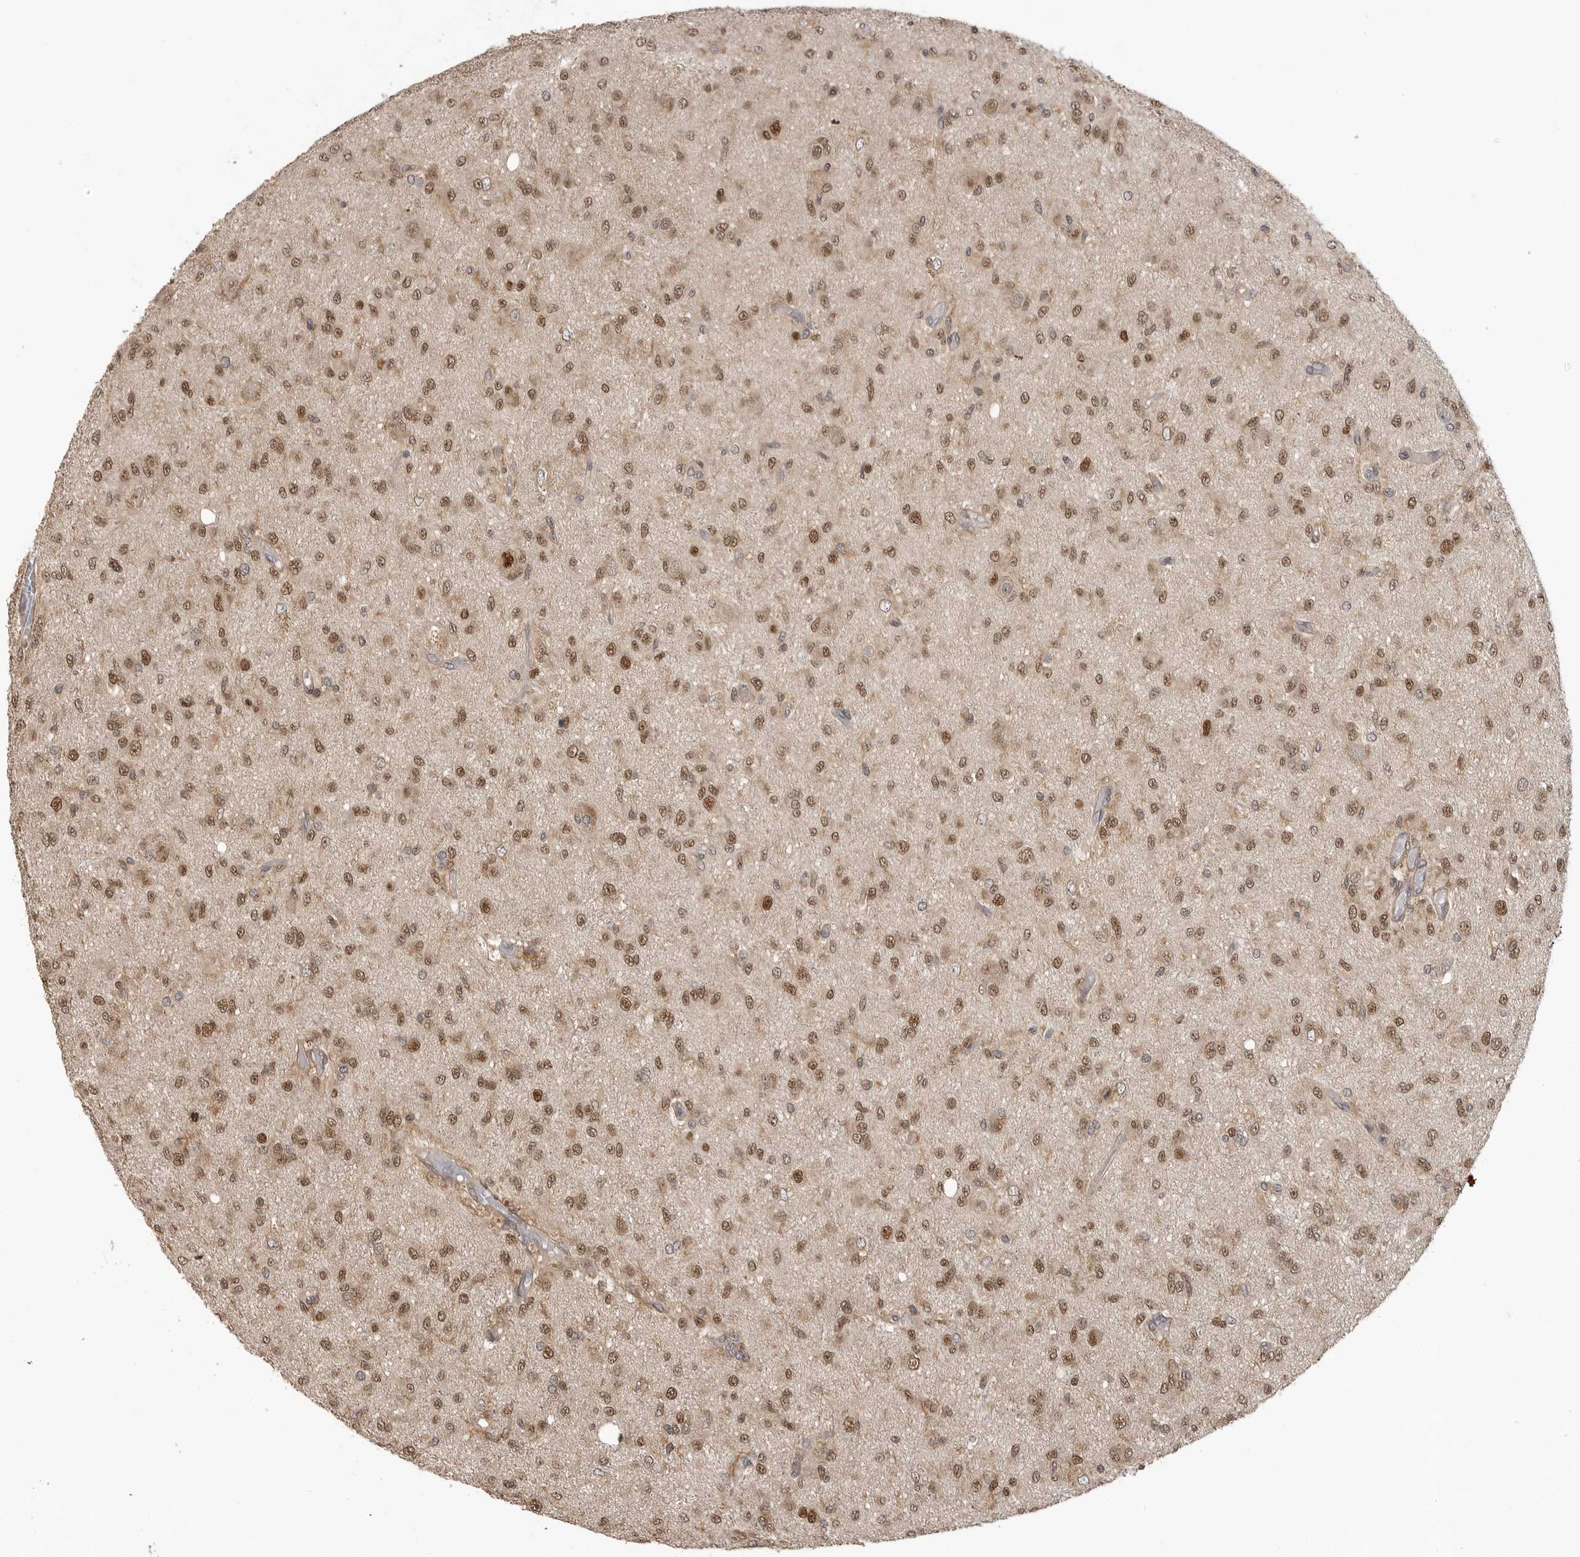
{"staining": {"intensity": "moderate", "quantity": ">75%", "location": "nuclear"}, "tissue": "glioma", "cell_type": "Tumor cells", "image_type": "cancer", "snomed": [{"axis": "morphology", "description": "Glioma, malignant, High grade"}, {"axis": "topography", "description": "Brain"}], "caption": "Glioma stained with a brown dye exhibits moderate nuclear positive staining in about >75% of tumor cells.", "gene": "ERN1", "patient": {"sex": "female", "age": 59}}